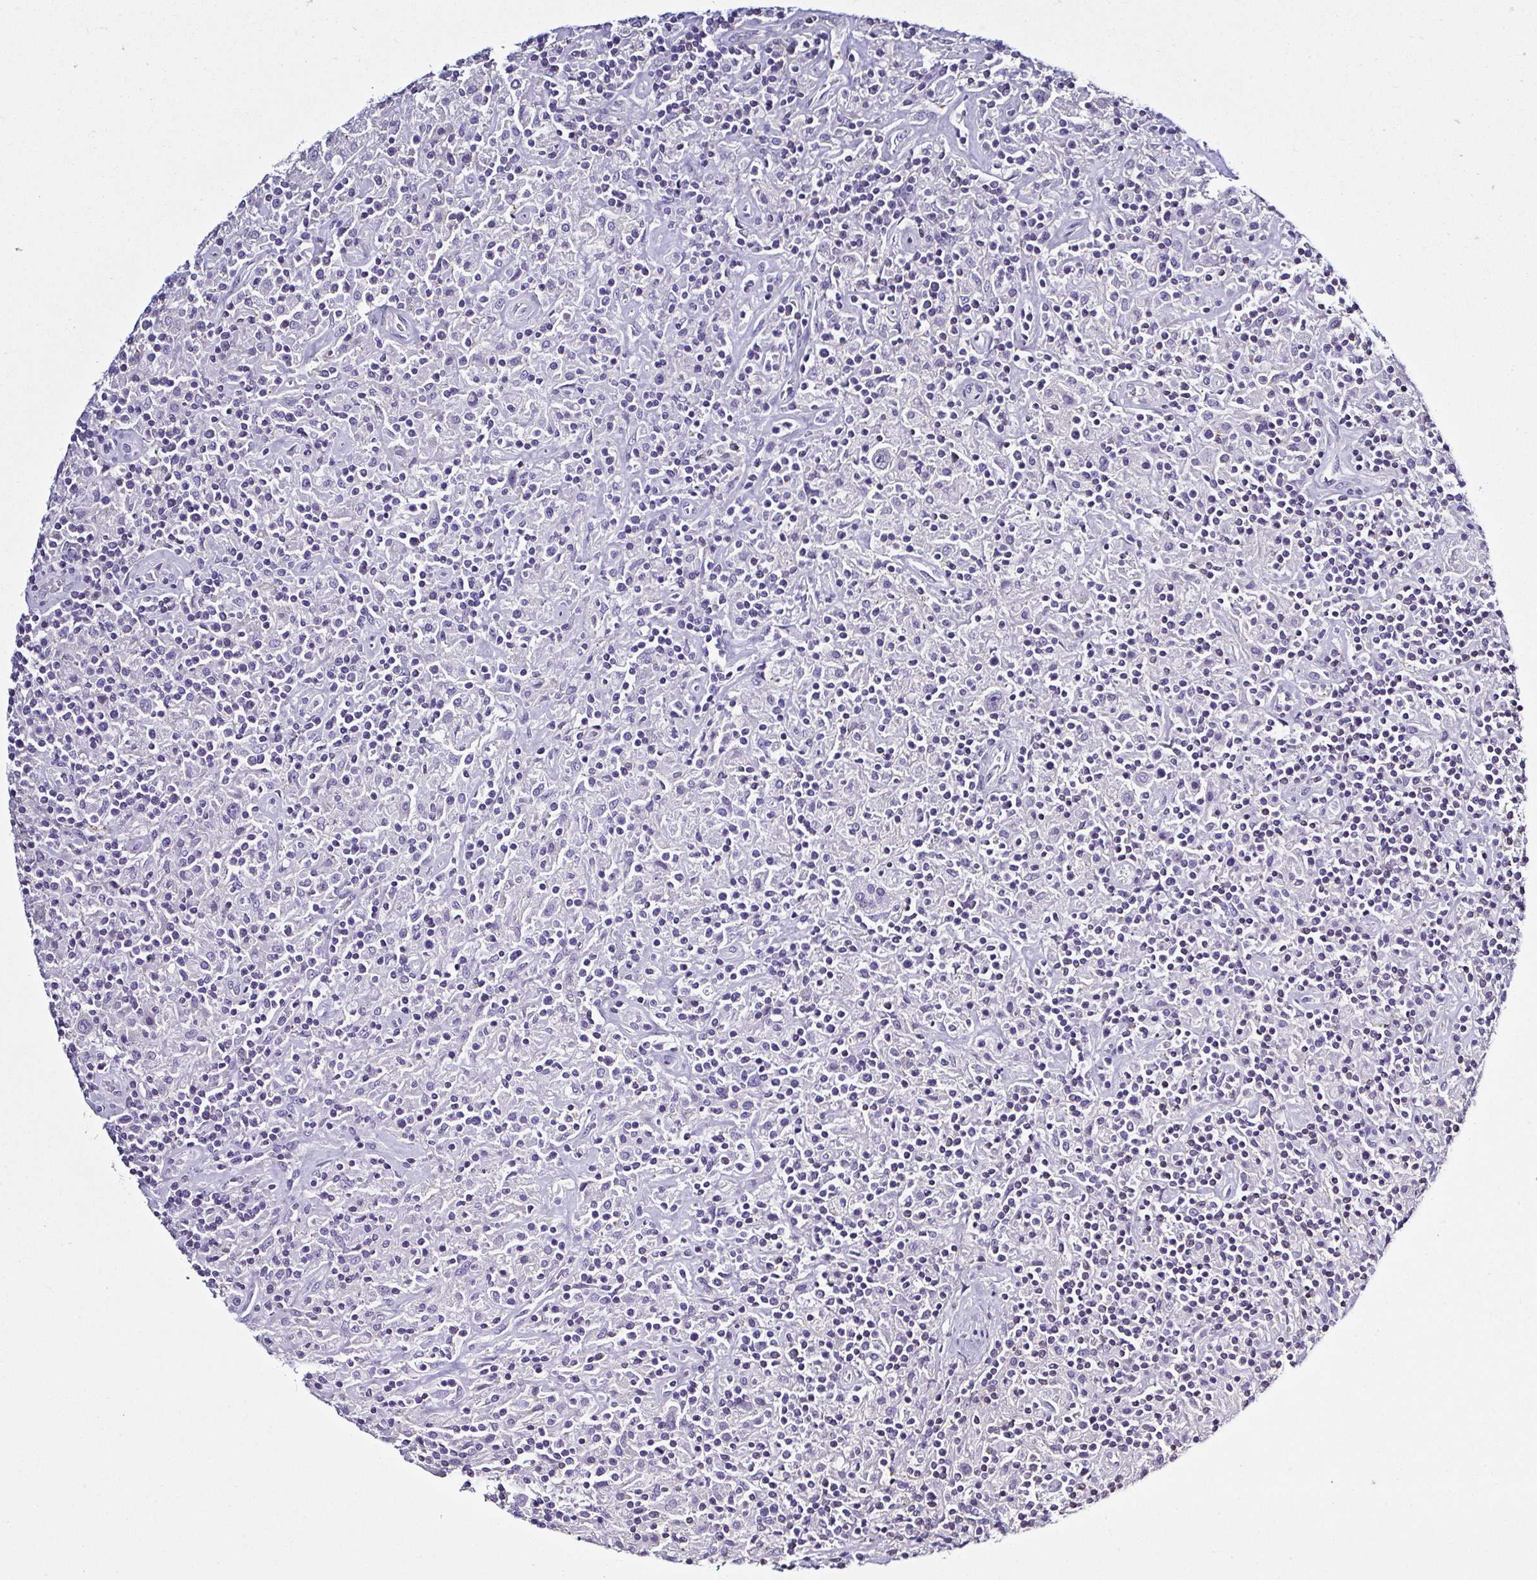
{"staining": {"intensity": "negative", "quantity": "none", "location": "none"}, "tissue": "lymphoma", "cell_type": "Tumor cells", "image_type": "cancer", "snomed": [{"axis": "morphology", "description": "Hodgkin's disease, NOS"}, {"axis": "topography", "description": "Lymph node"}], "caption": "An immunohistochemistry micrograph of lymphoma is shown. There is no staining in tumor cells of lymphoma.", "gene": "TNNT2", "patient": {"sex": "male", "age": 70}}